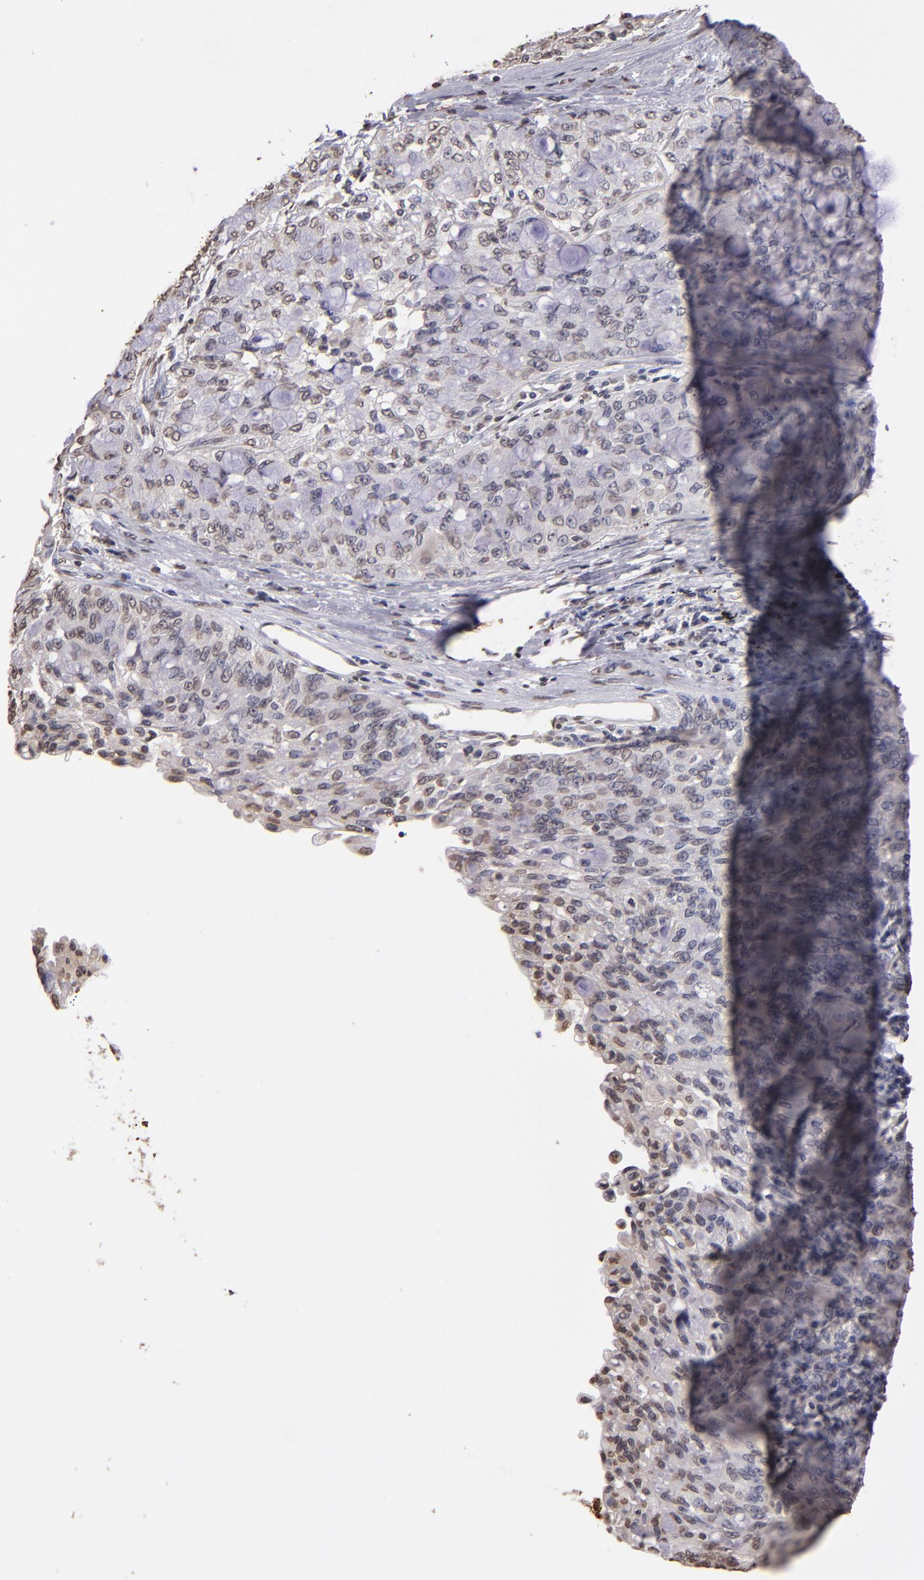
{"staining": {"intensity": "weak", "quantity": "<25%", "location": "nuclear"}, "tissue": "lung cancer", "cell_type": "Tumor cells", "image_type": "cancer", "snomed": [{"axis": "morphology", "description": "Adenocarcinoma, NOS"}, {"axis": "topography", "description": "Lung"}], "caption": "High power microscopy photomicrograph of an immunohistochemistry photomicrograph of adenocarcinoma (lung), revealing no significant expression in tumor cells. The staining was performed using DAB (3,3'-diaminobenzidine) to visualize the protein expression in brown, while the nuclei were stained in blue with hematoxylin (Magnification: 20x).", "gene": "LBX1", "patient": {"sex": "female", "age": 44}}